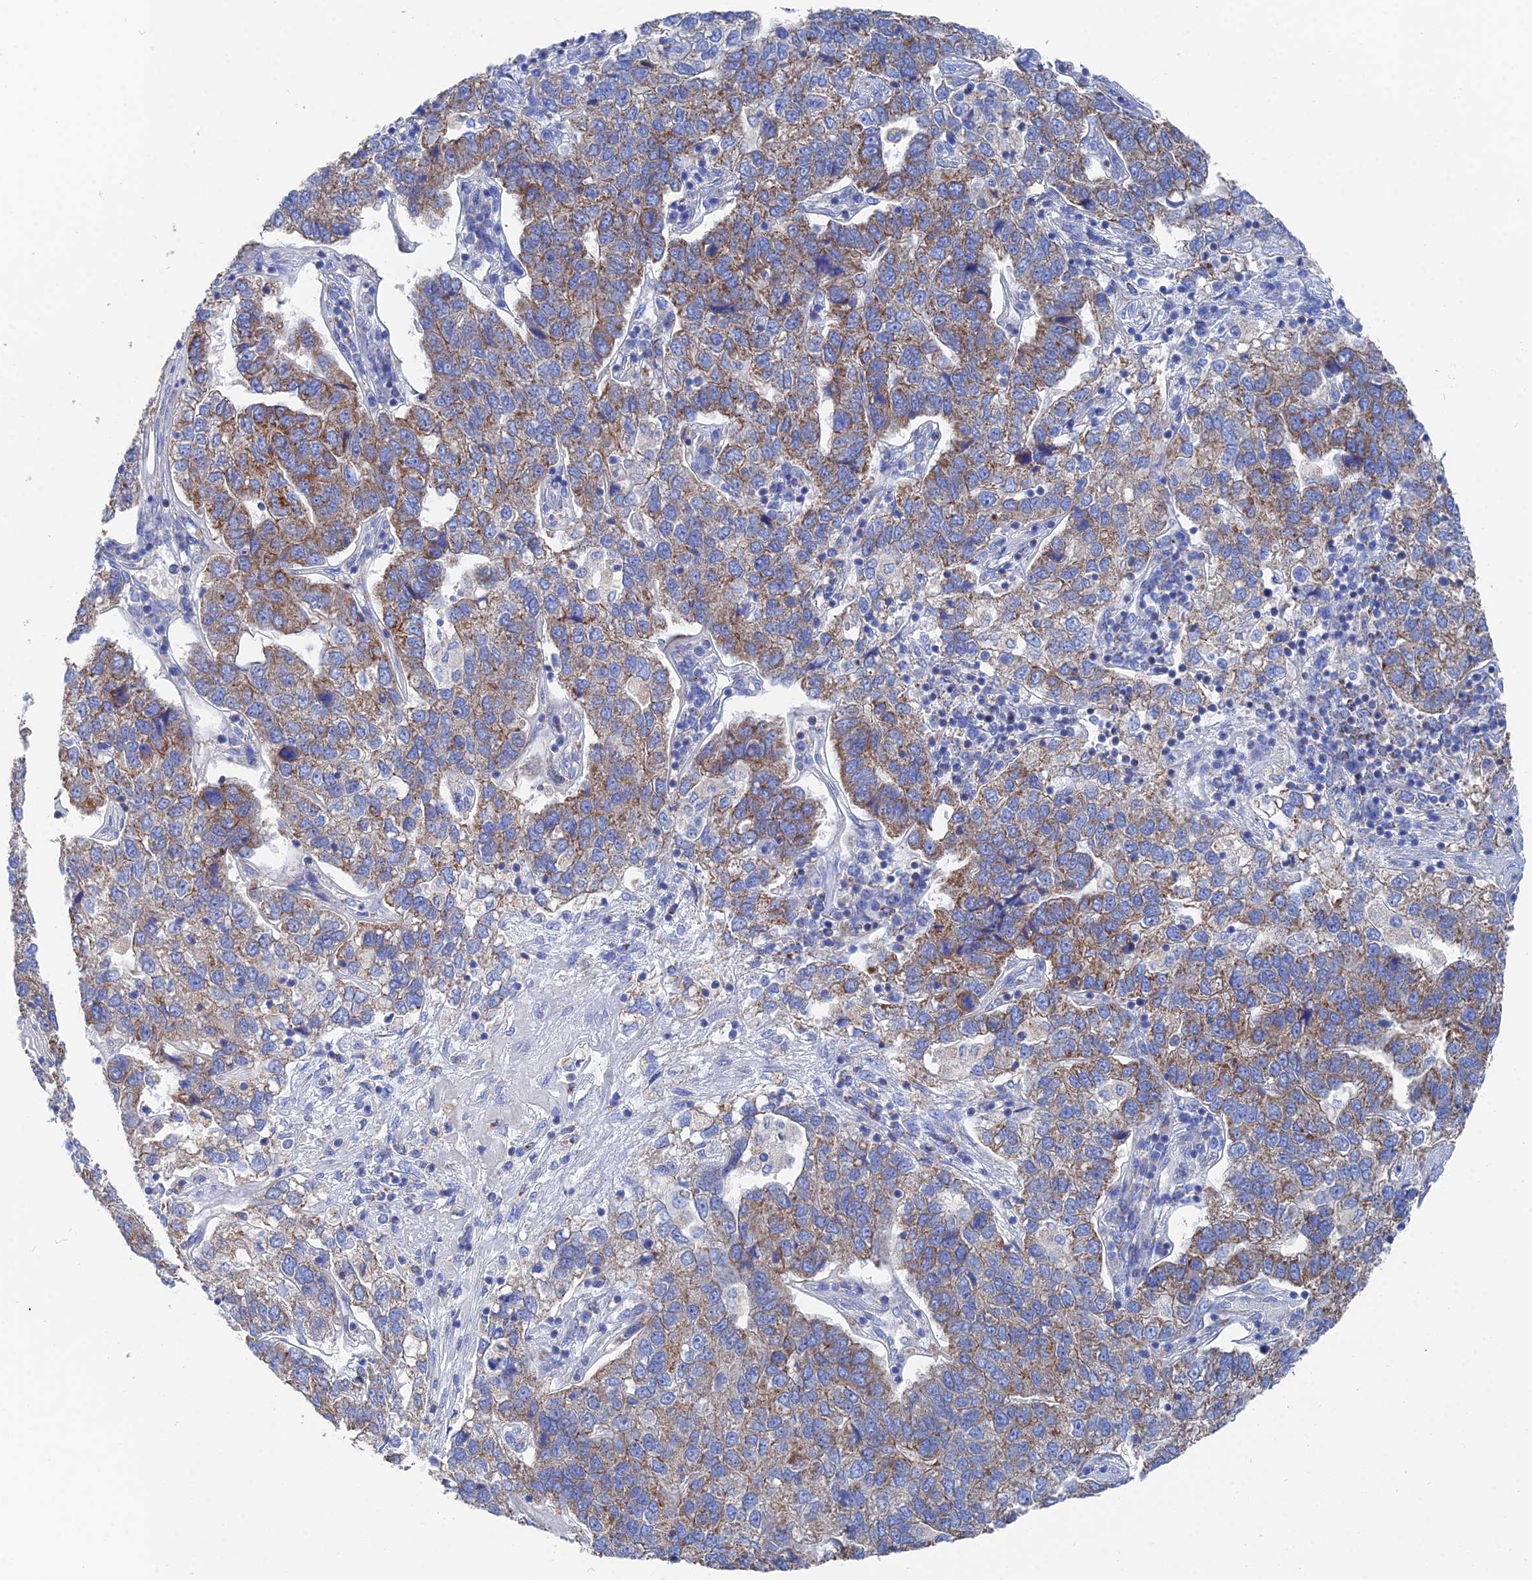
{"staining": {"intensity": "moderate", "quantity": "25%-75%", "location": "cytoplasmic/membranous"}, "tissue": "pancreatic cancer", "cell_type": "Tumor cells", "image_type": "cancer", "snomed": [{"axis": "morphology", "description": "Adenocarcinoma, NOS"}, {"axis": "topography", "description": "Pancreas"}], "caption": "Adenocarcinoma (pancreatic) stained with a brown dye shows moderate cytoplasmic/membranous positive expression in about 25%-75% of tumor cells.", "gene": "IFT80", "patient": {"sex": "female", "age": 61}}